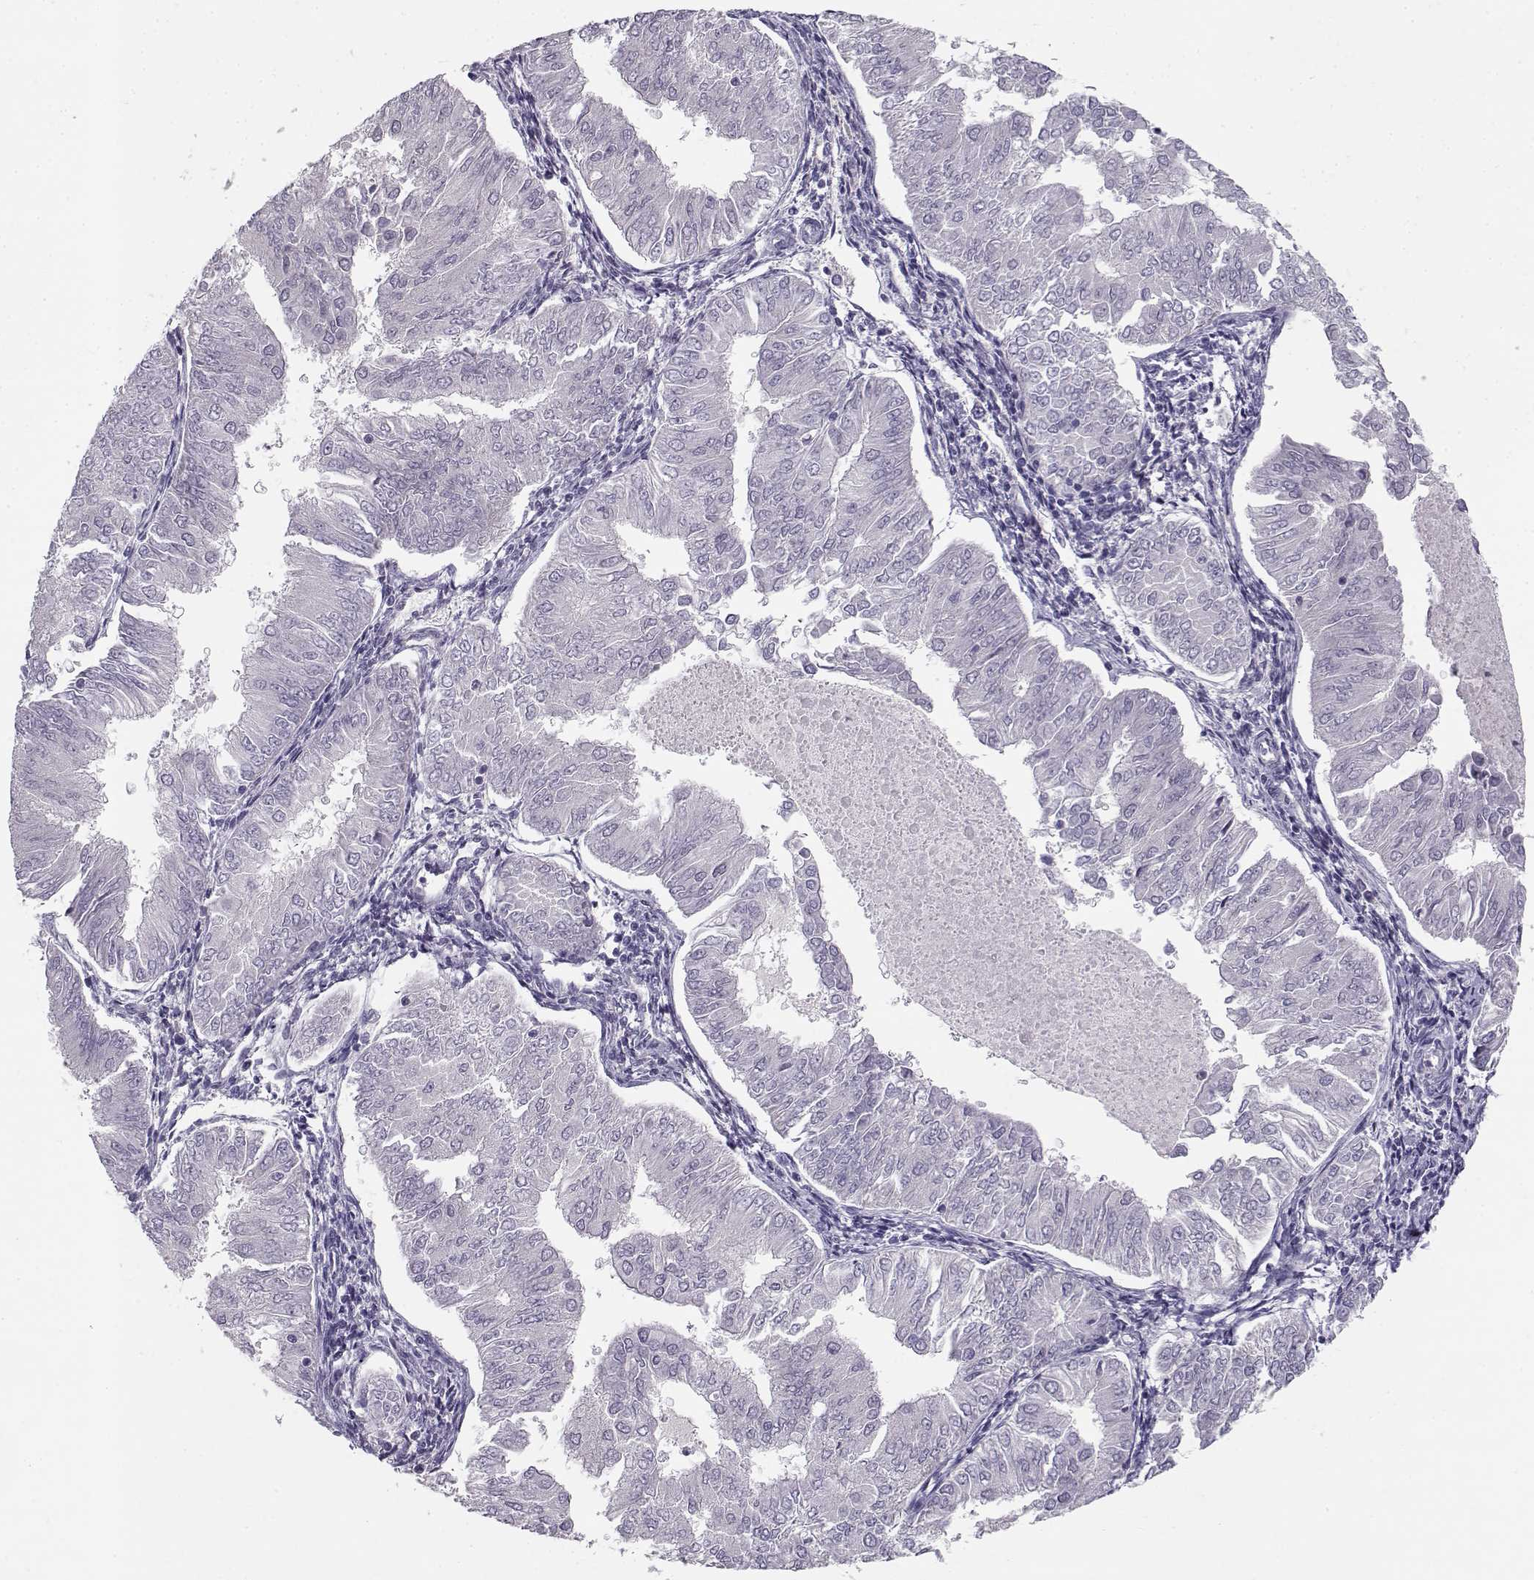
{"staining": {"intensity": "negative", "quantity": "none", "location": "none"}, "tissue": "endometrial cancer", "cell_type": "Tumor cells", "image_type": "cancer", "snomed": [{"axis": "morphology", "description": "Adenocarcinoma, NOS"}, {"axis": "topography", "description": "Endometrium"}], "caption": "IHC micrograph of neoplastic tissue: endometrial cancer (adenocarcinoma) stained with DAB (3,3'-diaminobenzidine) demonstrates no significant protein expression in tumor cells. Nuclei are stained in blue.", "gene": "C16orf86", "patient": {"sex": "female", "age": 53}}